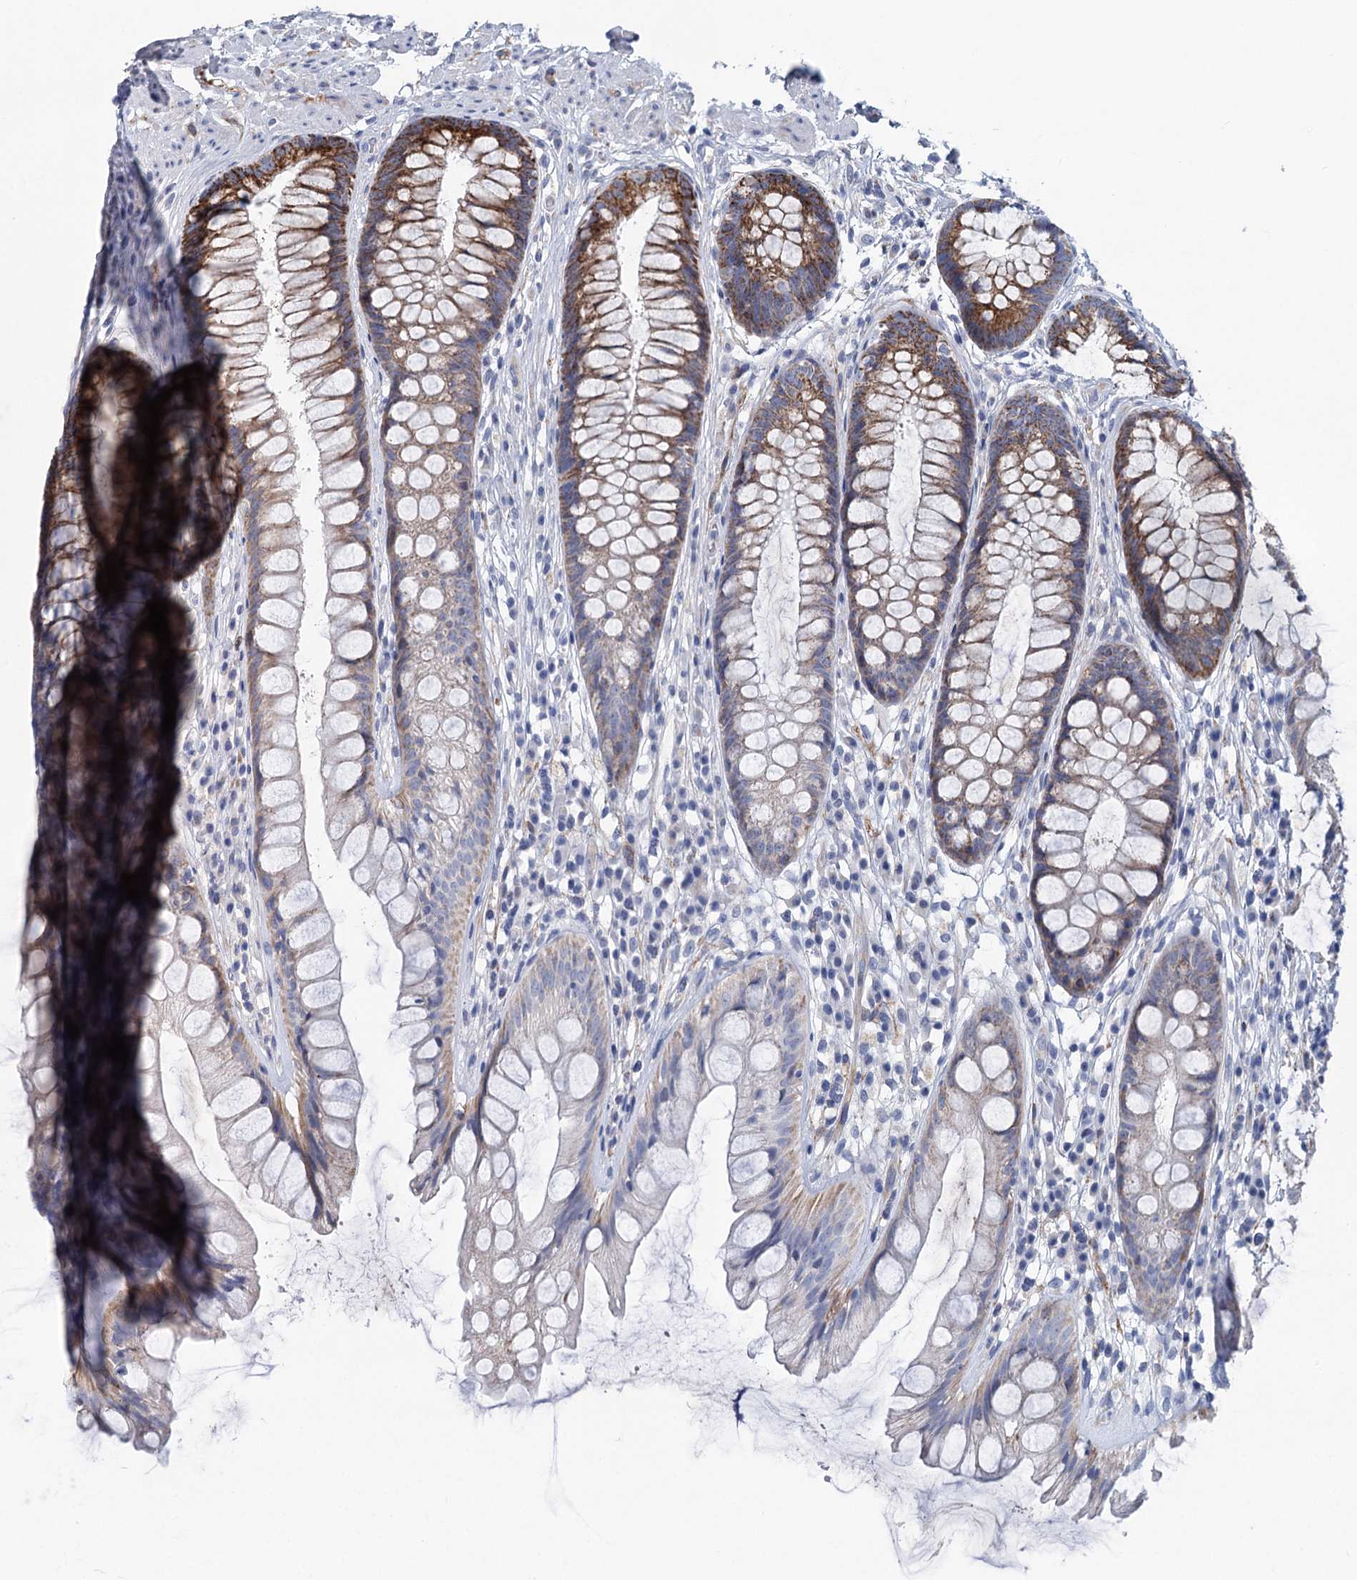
{"staining": {"intensity": "strong", "quantity": "25%-75%", "location": "cytoplasmic/membranous"}, "tissue": "rectum", "cell_type": "Glandular cells", "image_type": "normal", "snomed": [{"axis": "morphology", "description": "Normal tissue, NOS"}, {"axis": "topography", "description": "Rectum"}], "caption": "DAB immunohistochemical staining of unremarkable human rectum shows strong cytoplasmic/membranous protein expression in about 25%-75% of glandular cells.", "gene": "CHDH", "patient": {"sex": "male", "age": 74}}